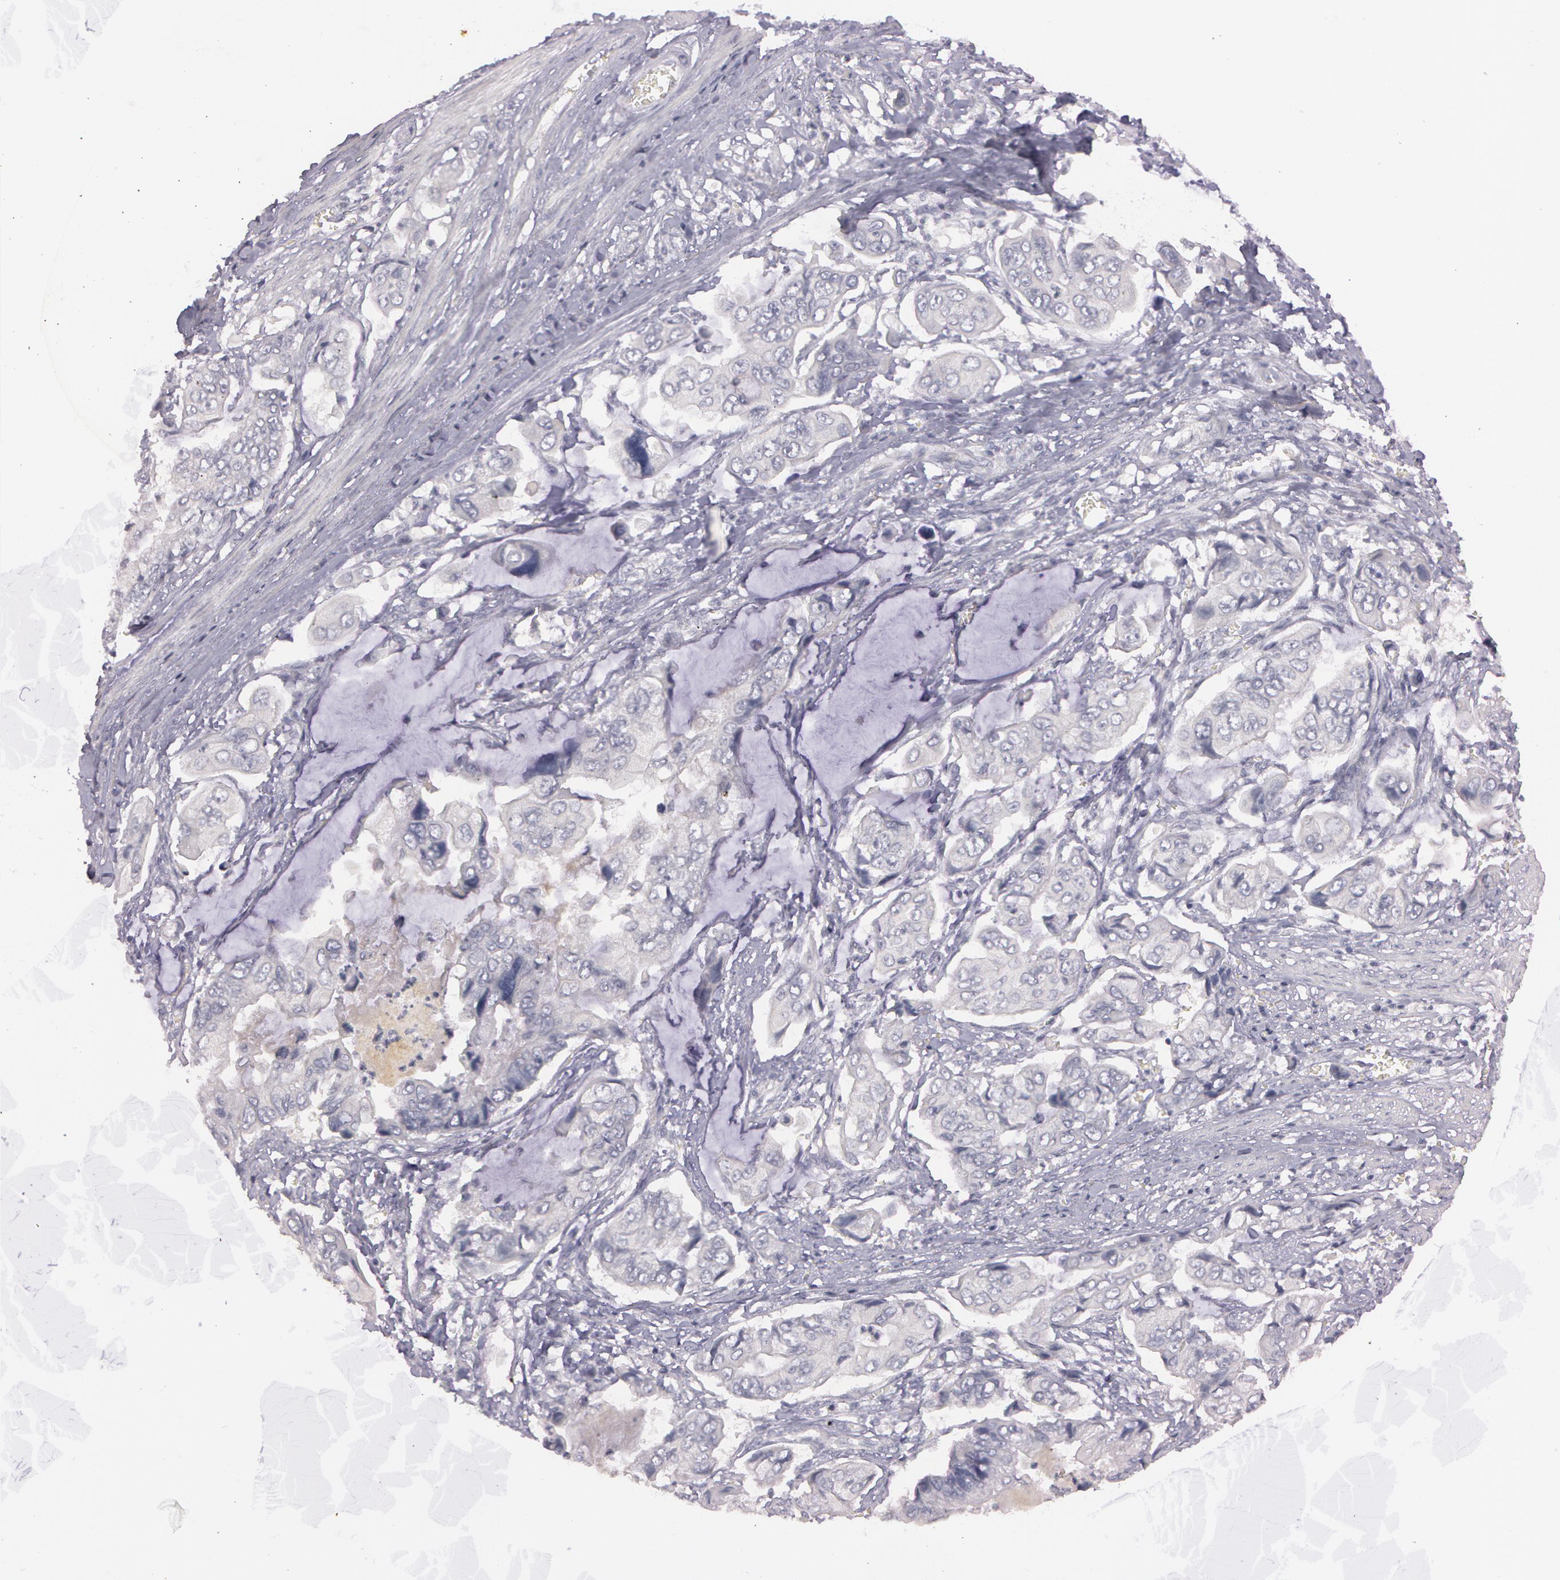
{"staining": {"intensity": "negative", "quantity": "none", "location": "none"}, "tissue": "stomach cancer", "cell_type": "Tumor cells", "image_type": "cancer", "snomed": [{"axis": "morphology", "description": "Adenocarcinoma, NOS"}, {"axis": "topography", "description": "Stomach, upper"}], "caption": "DAB (3,3'-diaminobenzidine) immunohistochemical staining of human stomach adenocarcinoma exhibits no significant staining in tumor cells.", "gene": "MXRA5", "patient": {"sex": "male", "age": 80}}